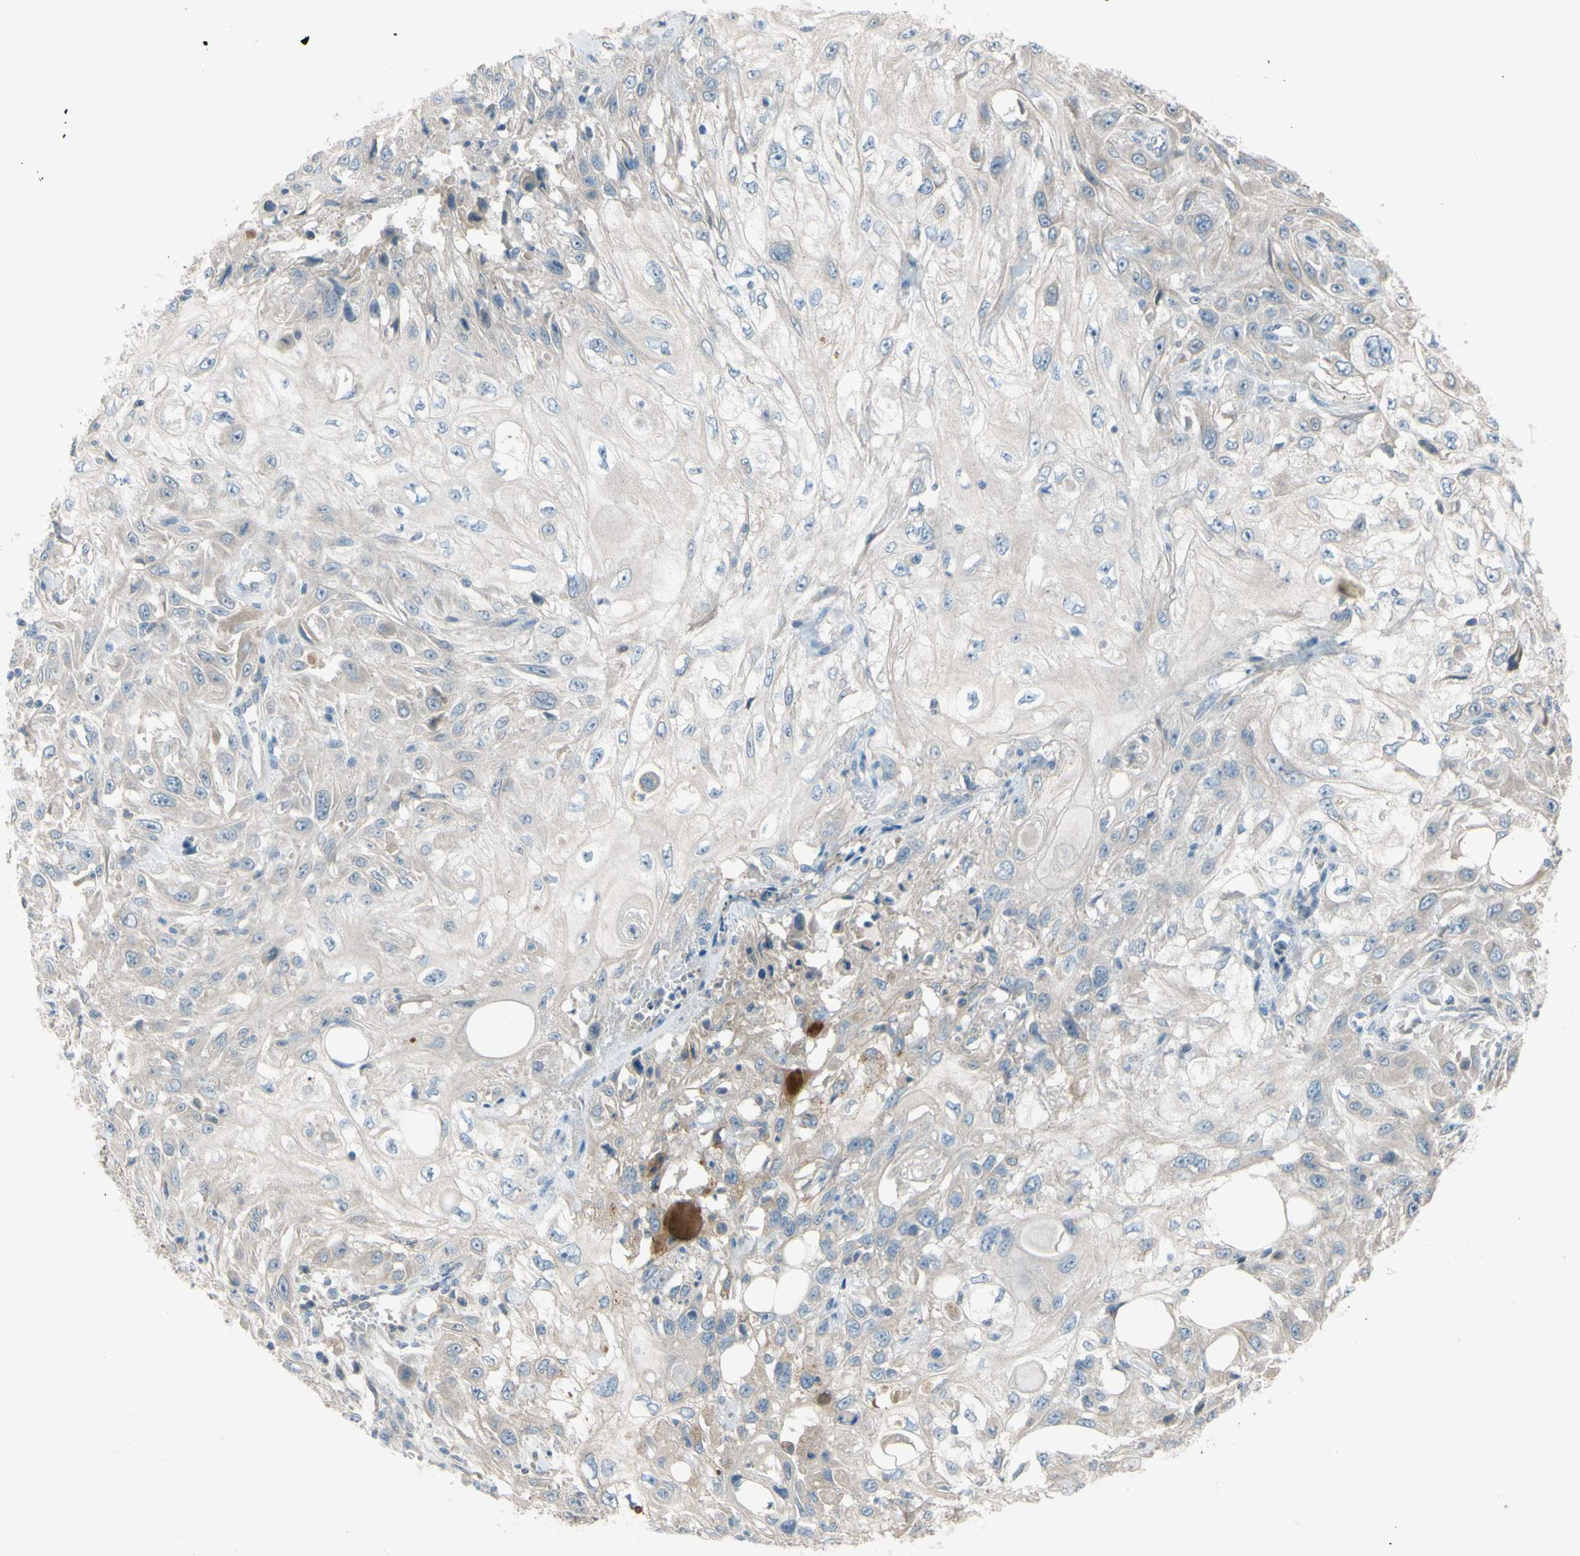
{"staining": {"intensity": "weak", "quantity": "<25%", "location": "cytoplasmic/membranous"}, "tissue": "skin cancer", "cell_type": "Tumor cells", "image_type": "cancer", "snomed": [{"axis": "morphology", "description": "Squamous cell carcinoma, NOS"}, {"axis": "topography", "description": "Skin"}], "caption": "This is an IHC micrograph of human squamous cell carcinoma (skin). There is no expression in tumor cells.", "gene": "ATRN", "patient": {"sex": "male", "age": 75}}